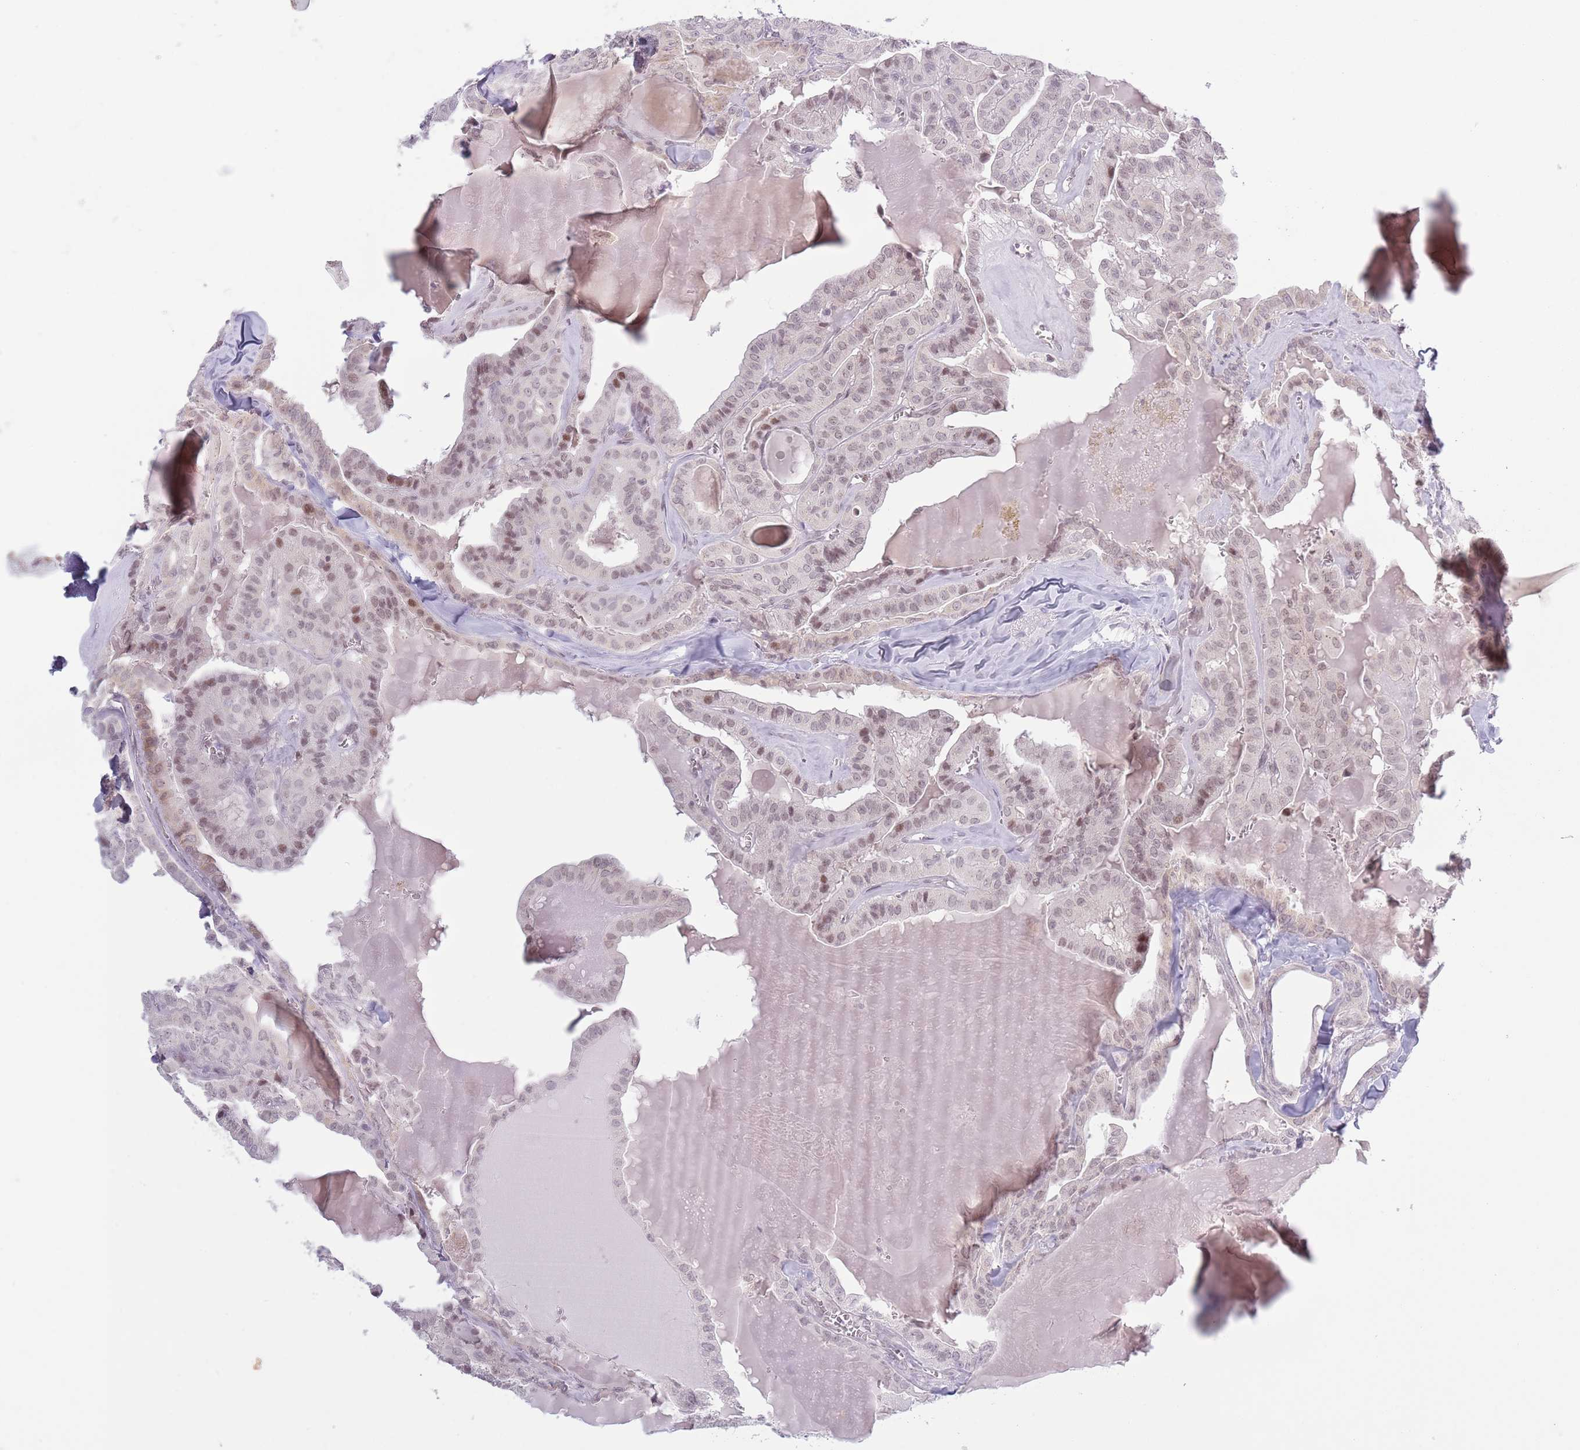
{"staining": {"intensity": "moderate", "quantity": "25%-75%", "location": "nuclear"}, "tissue": "thyroid cancer", "cell_type": "Tumor cells", "image_type": "cancer", "snomed": [{"axis": "morphology", "description": "Papillary adenocarcinoma, NOS"}, {"axis": "topography", "description": "Thyroid gland"}], "caption": "A brown stain shows moderate nuclear positivity of a protein in human thyroid papillary adenocarcinoma tumor cells. (IHC, brightfield microscopy, high magnification).", "gene": "MRPL34", "patient": {"sex": "male", "age": 52}}